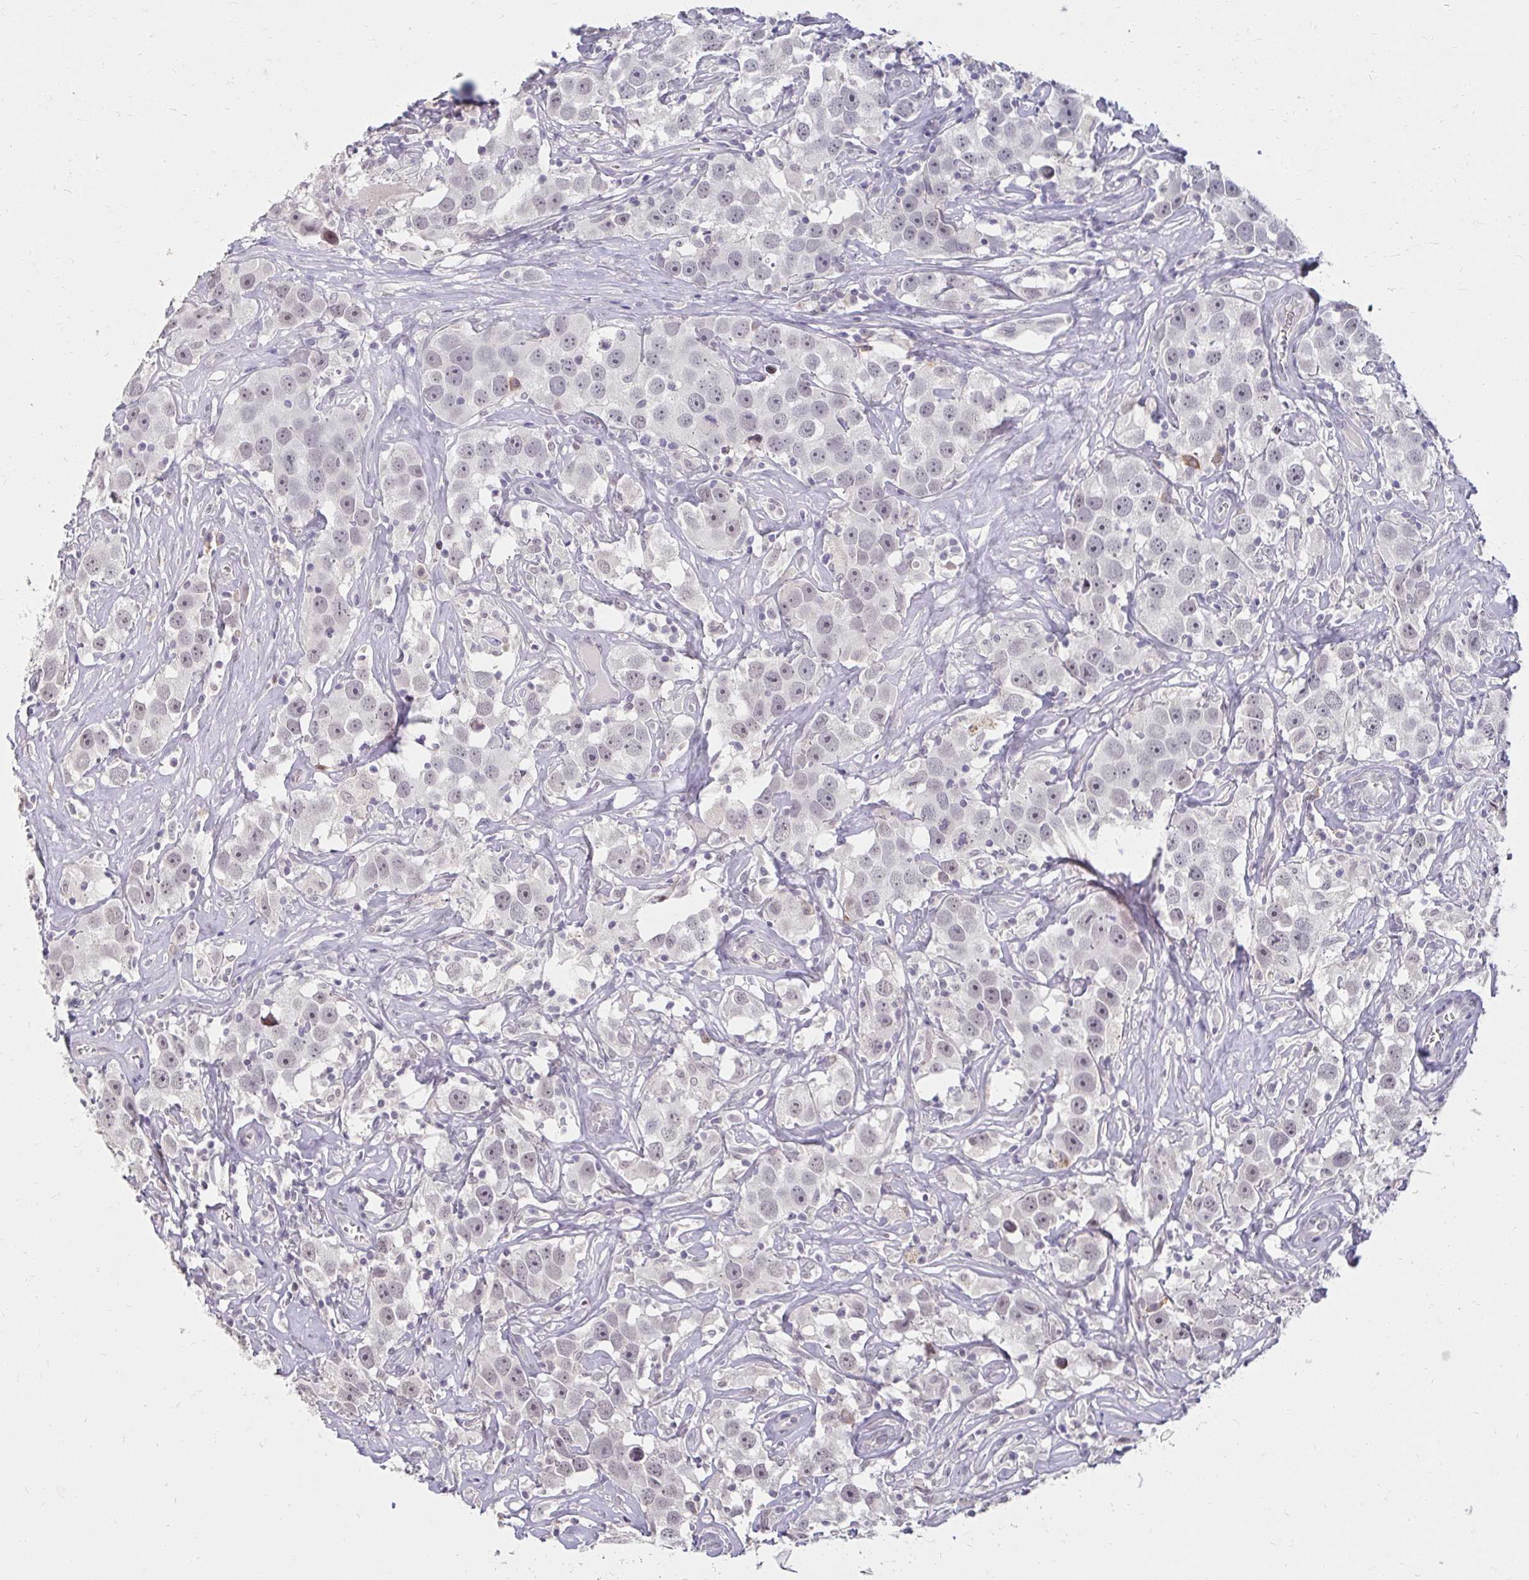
{"staining": {"intensity": "negative", "quantity": "none", "location": "none"}, "tissue": "testis cancer", "cell_type": "Tumor cells", "image_type": "cancer", "snomed": [{"axis": "morphology", "description": "Seminoma, NOS"}, {"axis": "topography", "description": "Testis"}], "caption": "Immunohistochemical staining of testis cancer demonstrates no significant expression in tumor cells.", "gene": "DDN", "patient": {"sex": "male", "age": 49}}